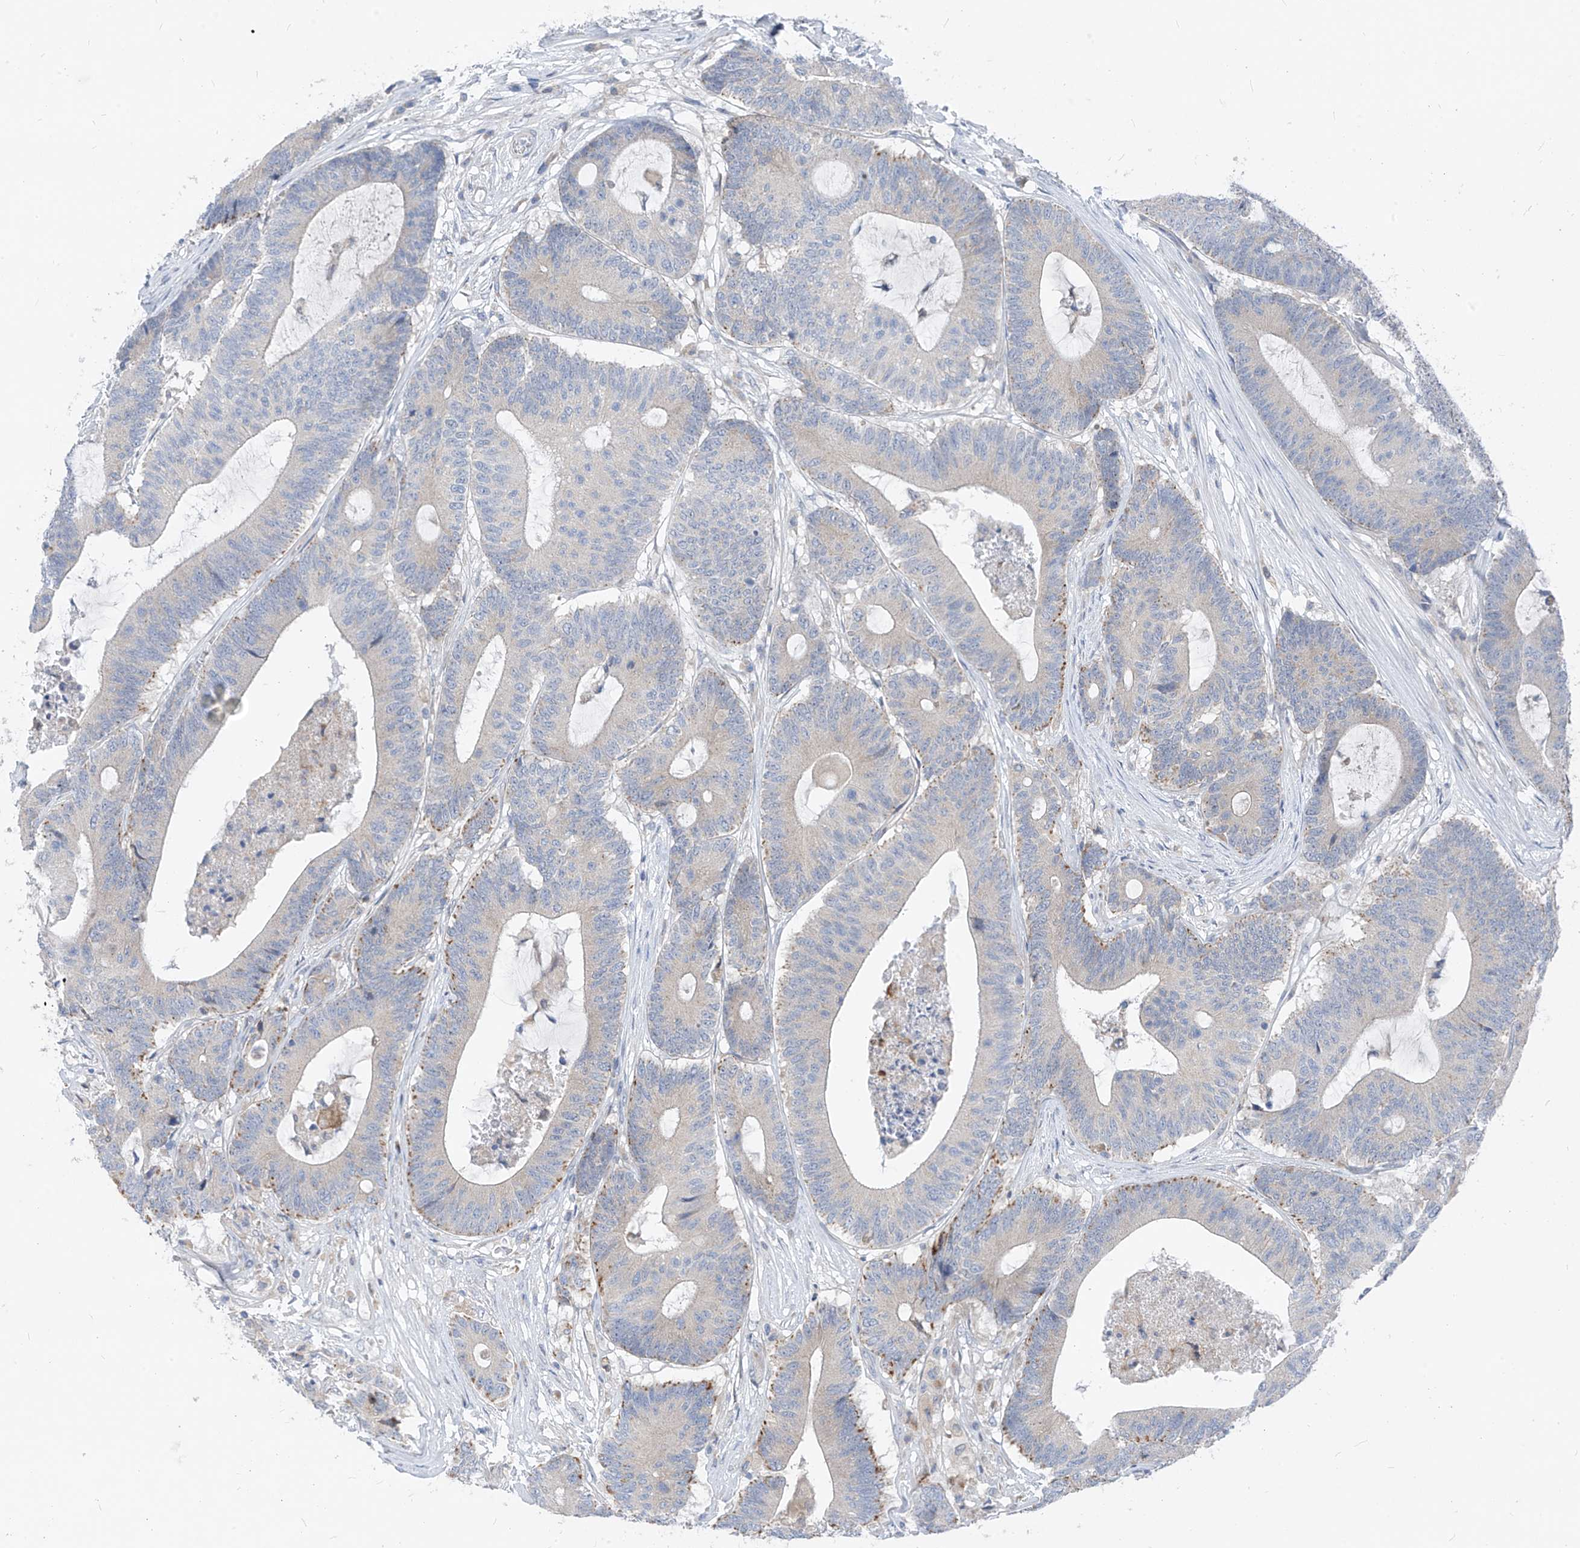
{"staining": {"intensity": "moderate", "quantity": "<25%", "location": "cytoplasmic/membranous"}, "tissue": "colorectal cancer", "cell_type": "Tumor cells", "image_type": "cancer", "snomed": [{"axis": "morphology", "description": "Adenocarcinoma, NOS"}, {"axis": "topography", "description": "Colon"}], "caption": "Immunohistochemistry (DAB (3,3'-diaminobenzidine)) staining of colorectal cancer shows moderate cytoplasmic/membranous protein staining in about <25% of tumor cells.", "gene": "LDAH", "patient": {"sex": "female", "age": 84}}